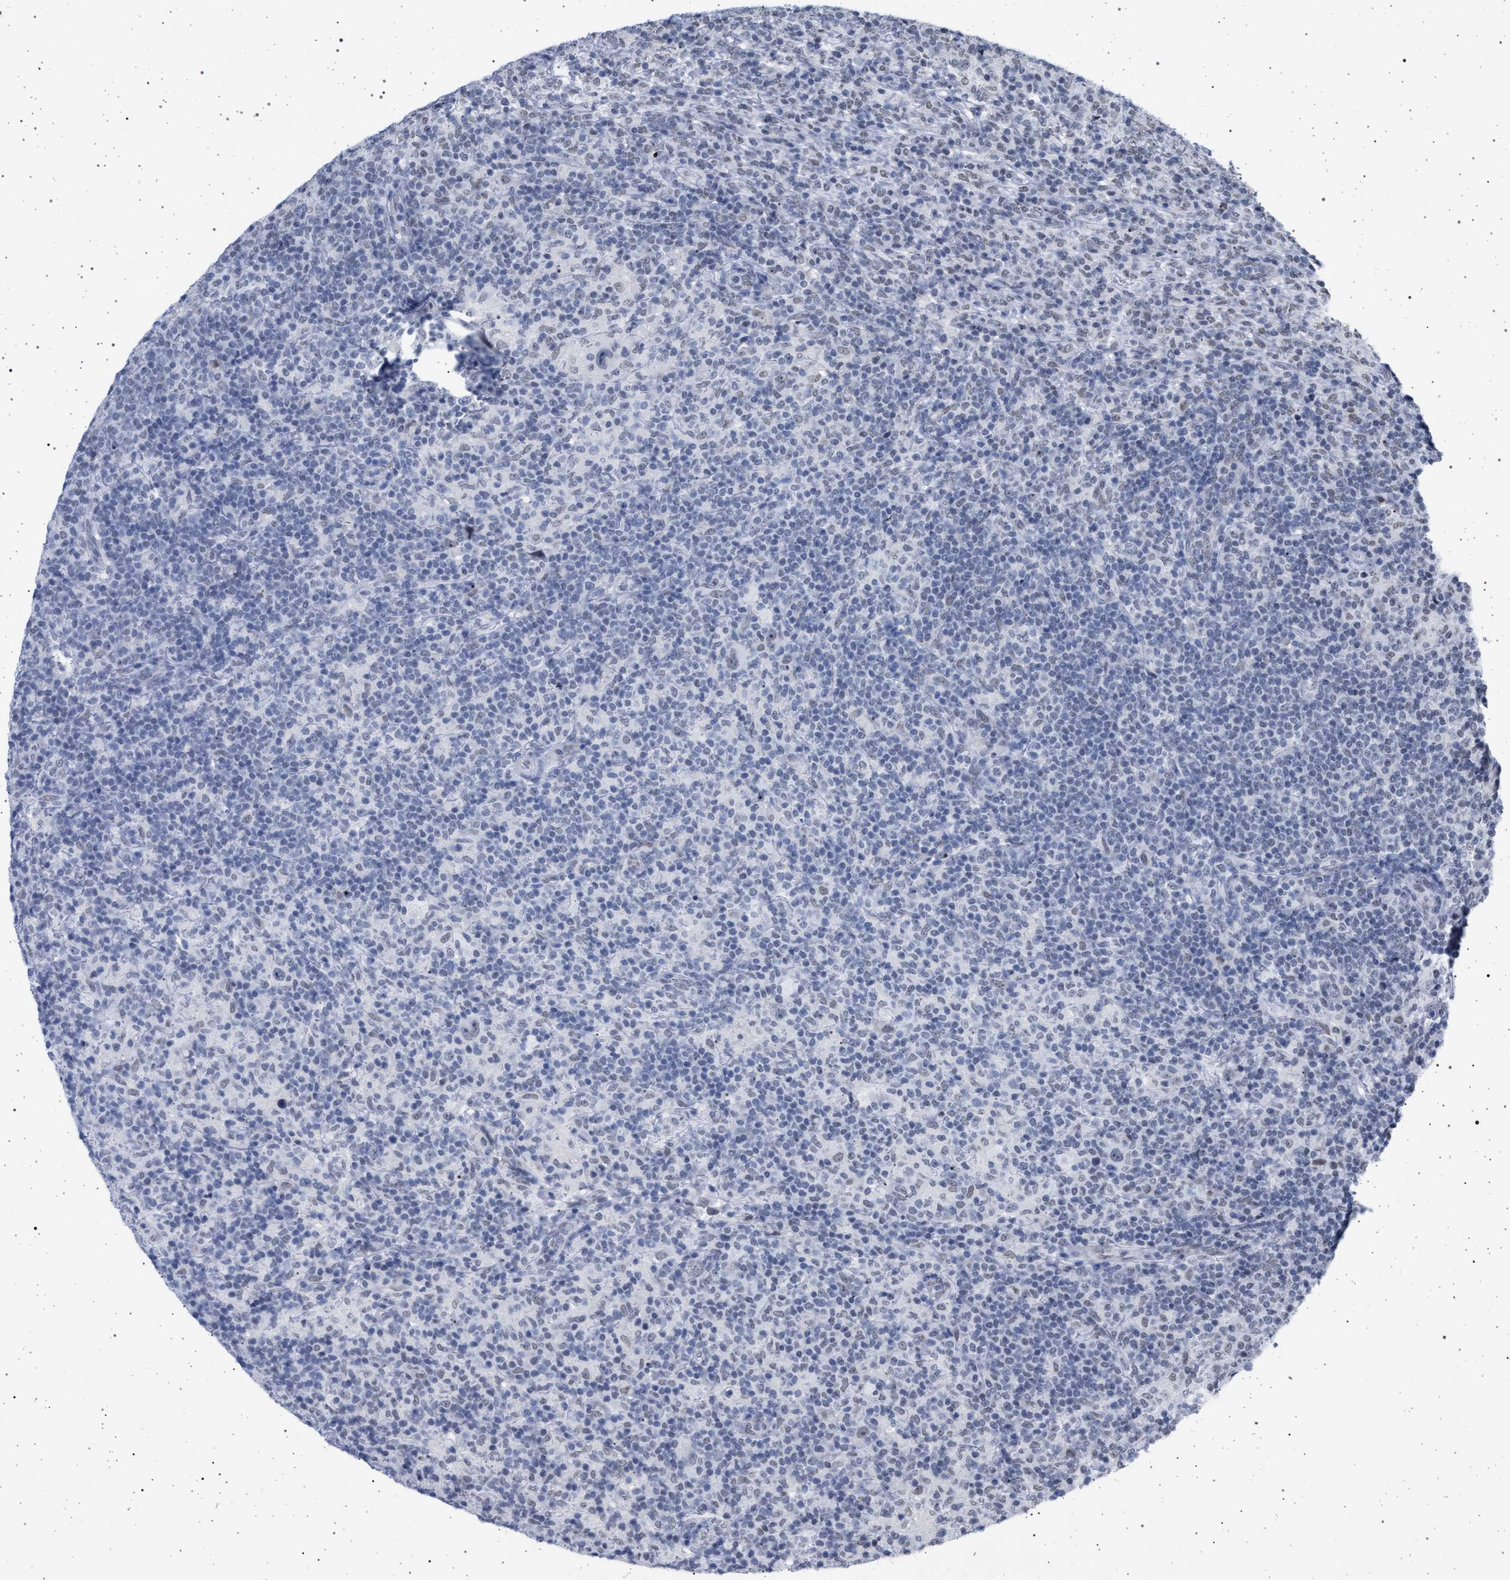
{"staining": {"intensity": "negative", "quantity": "none", "location": "none"}, "tissue": "lymphoma", "cell_type": "Tumor cells", "image_type": "cancer", "snomed": [{"axis": "morphology", "description": "Hodgkin's disease, NOS"}, {"axis": "topography", "description": "Lymph node"}], "caption": "The IHC histopathology image has no significant expression in tumor cells of Hodgkin's disease tissue. Nuclei are stained in blue.", "gene": "PHF12", "patient": {"sex": "male", "age": 70}}